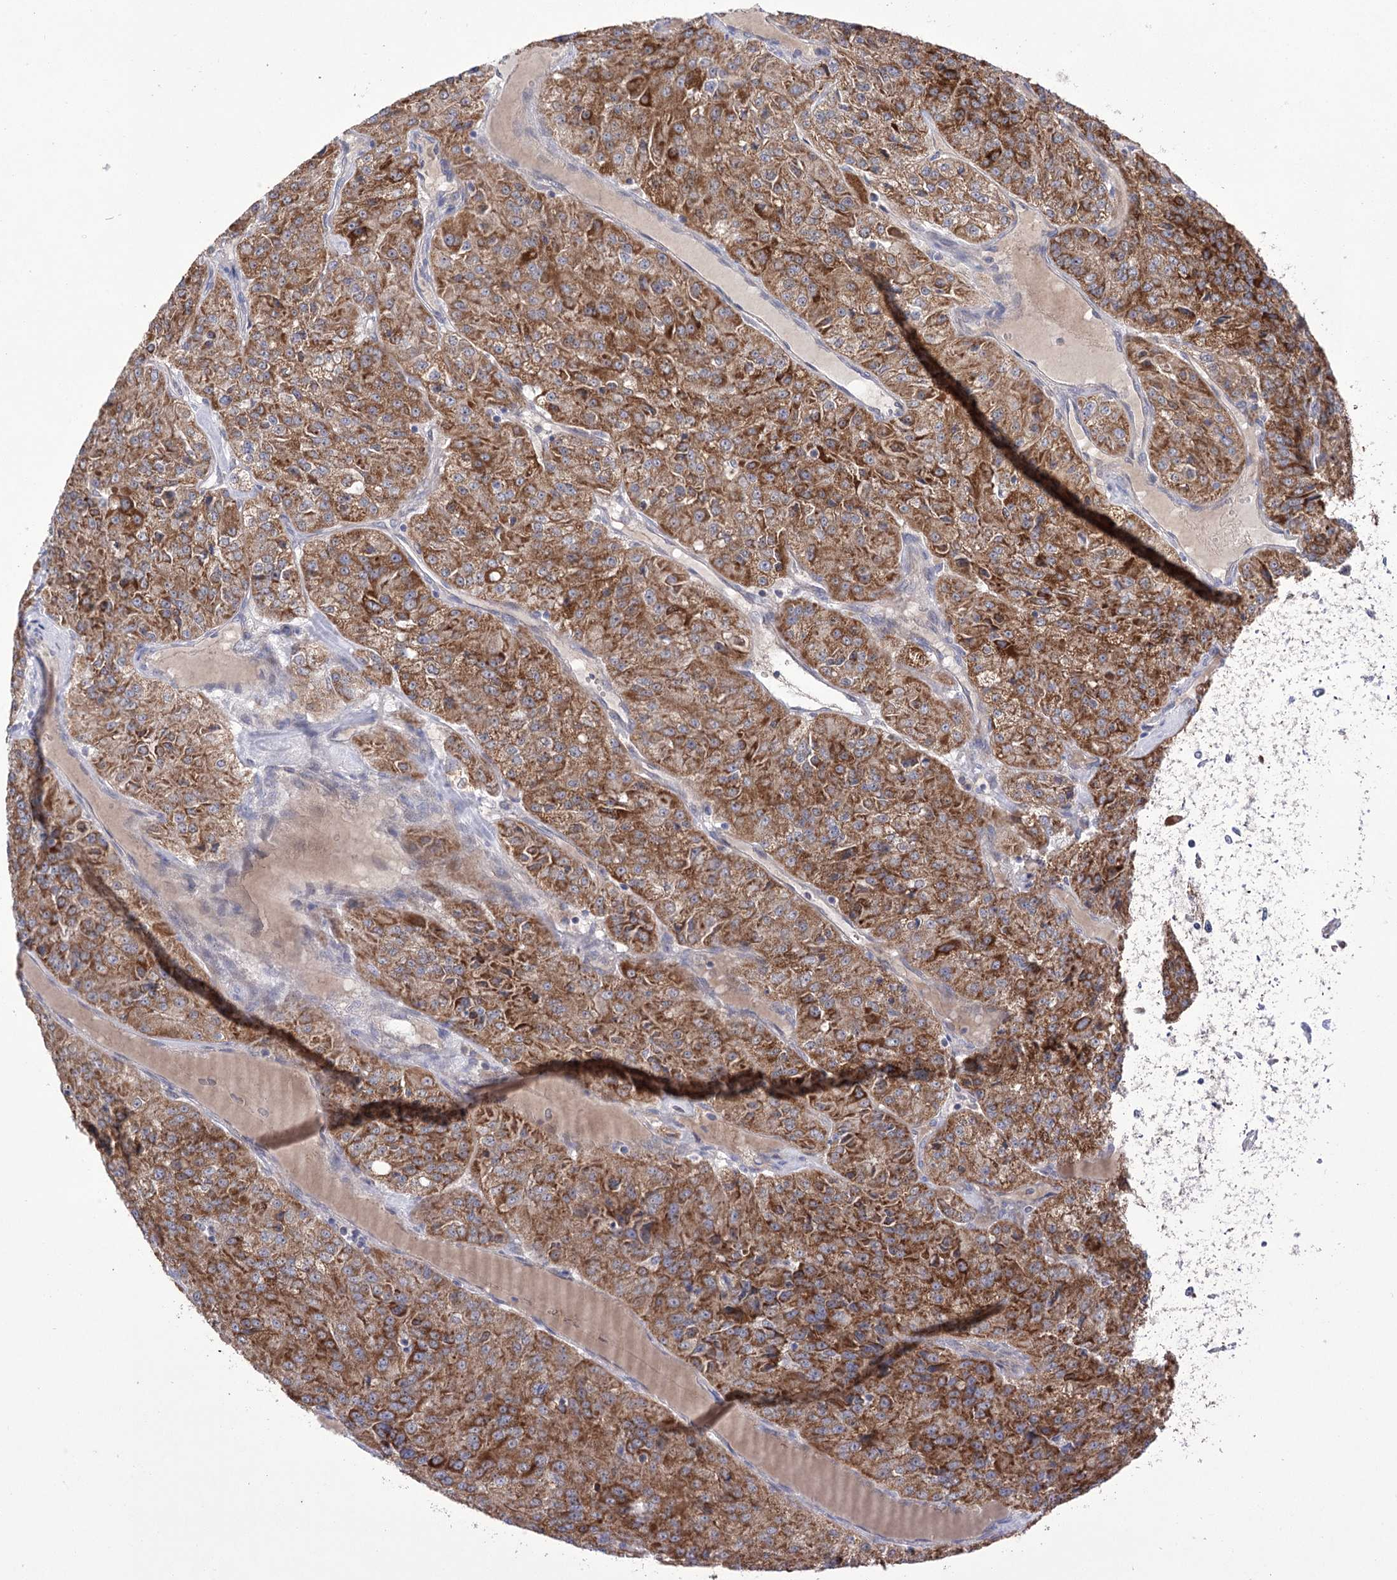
{"staining": {"intensity": "moderate", "quantity": ">75%", "location": "cytoplasmic/membranous"}, "tissue": "renal cancer", "cell_type": "Tumor cells", "image_type": "cancer", "snomed": [{"axis": "morphology", "description": "Adenocarcinoma, NOS"}, {"axis": "topography", "description": "Kidney"}], "caption": "An IHC image of tumor tissue is shown. Protein staining in brown shows moderate cytoplasmic/membranous positivity in adenocarcinoma (renal) within tumor cells.", "gene": "ECHDC3", "patient": {"sex": "female", "age": 63}}